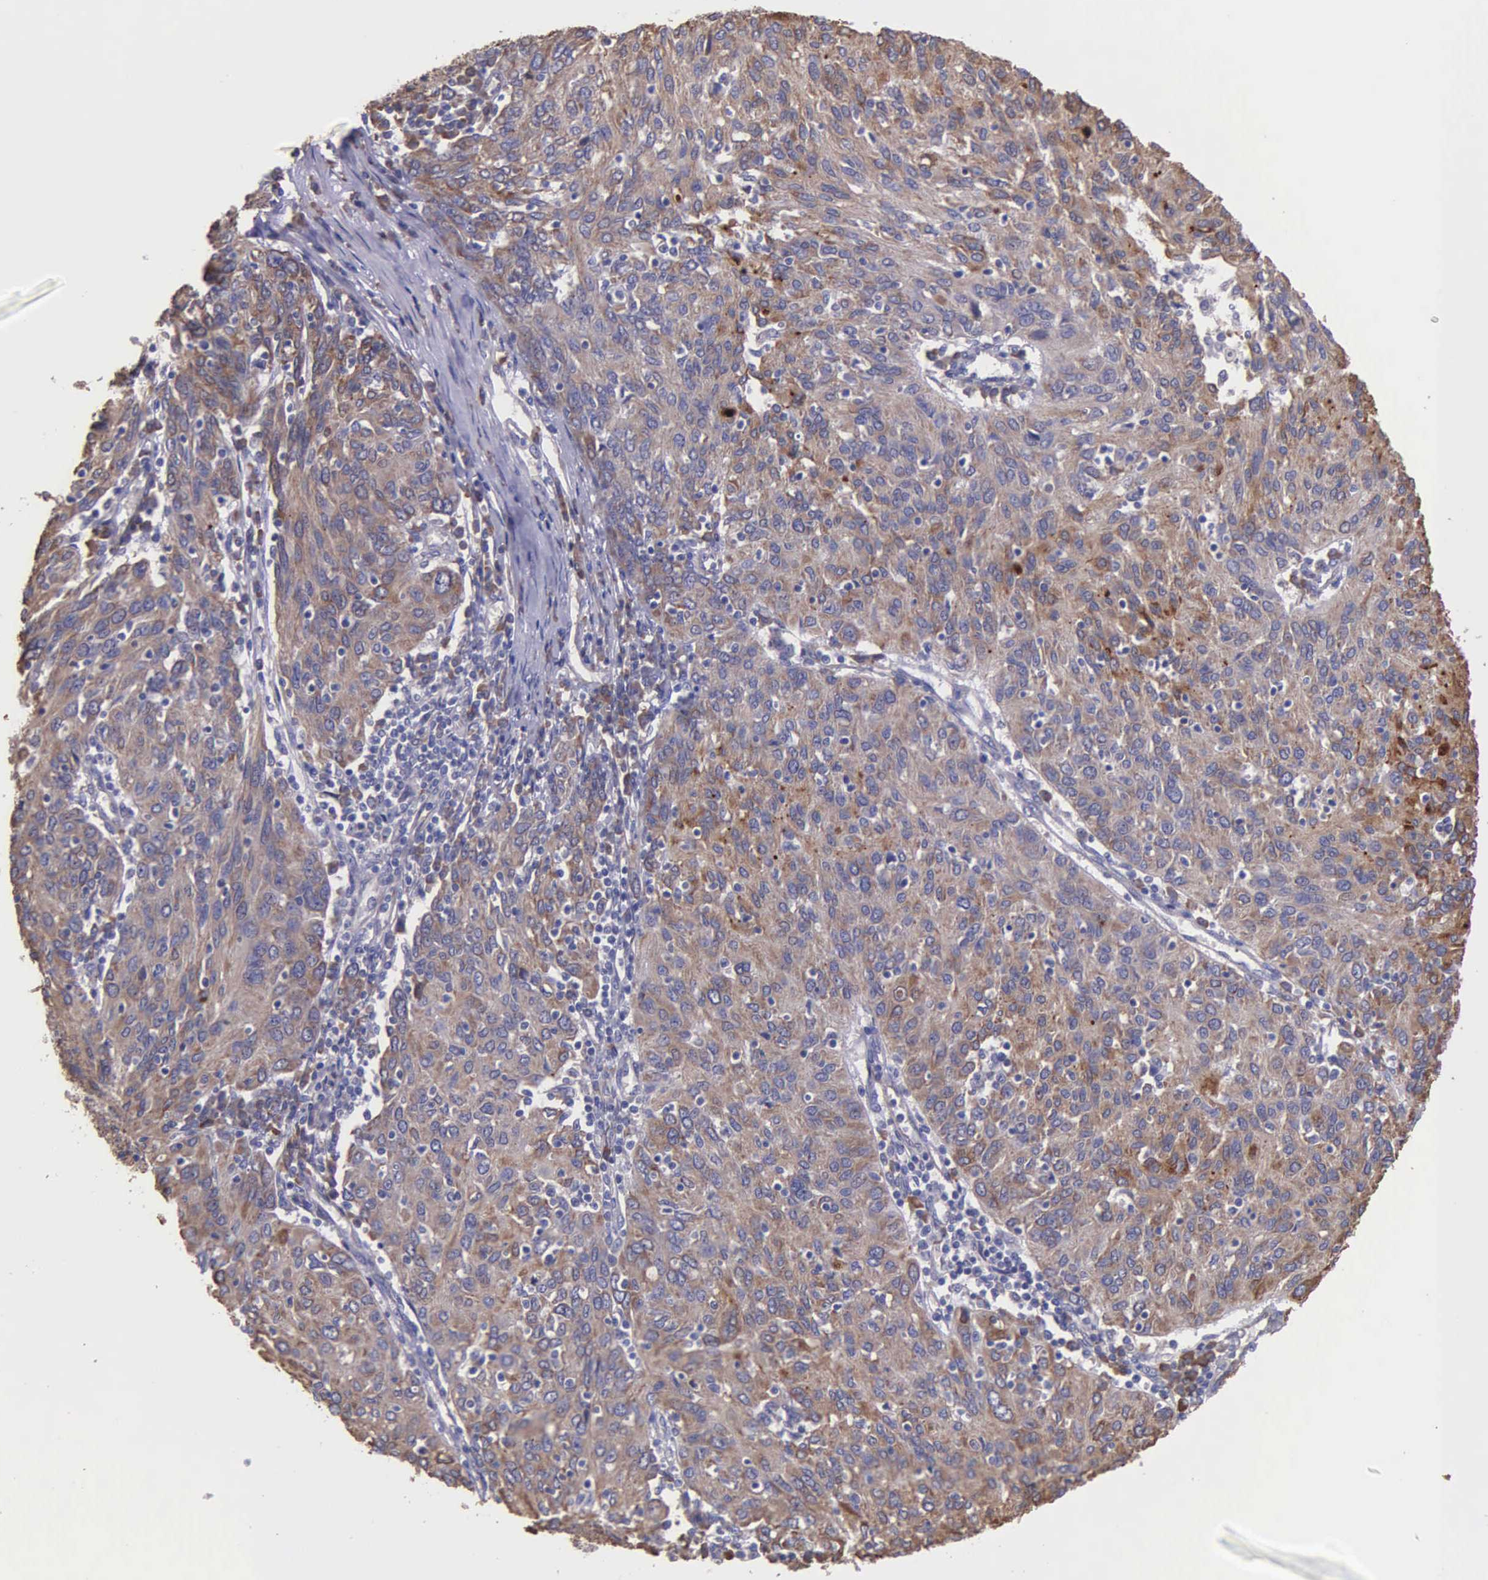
{"staining": {"intensity": "moderate", "quantity": ">75%", "location": "cytoplasmic/membranous"}, "tissue": "ovarian cancer", "cell_type": "Tumor cells", "image_type": "cancer", "snomed": [{"axis": "morphology", "description": "Carcinoma, endometroid"}, {"axis": "topography", "description": "Ovary"}], "caption": "Protein expression analysis of human endometroid carcinoma (ovarian) reveals moderate cytoplasmic/membranous positivity in about >75% of tumor cells.", "gene": "ZC3H12B", "patient": {"sex": "female", "age": 50}}